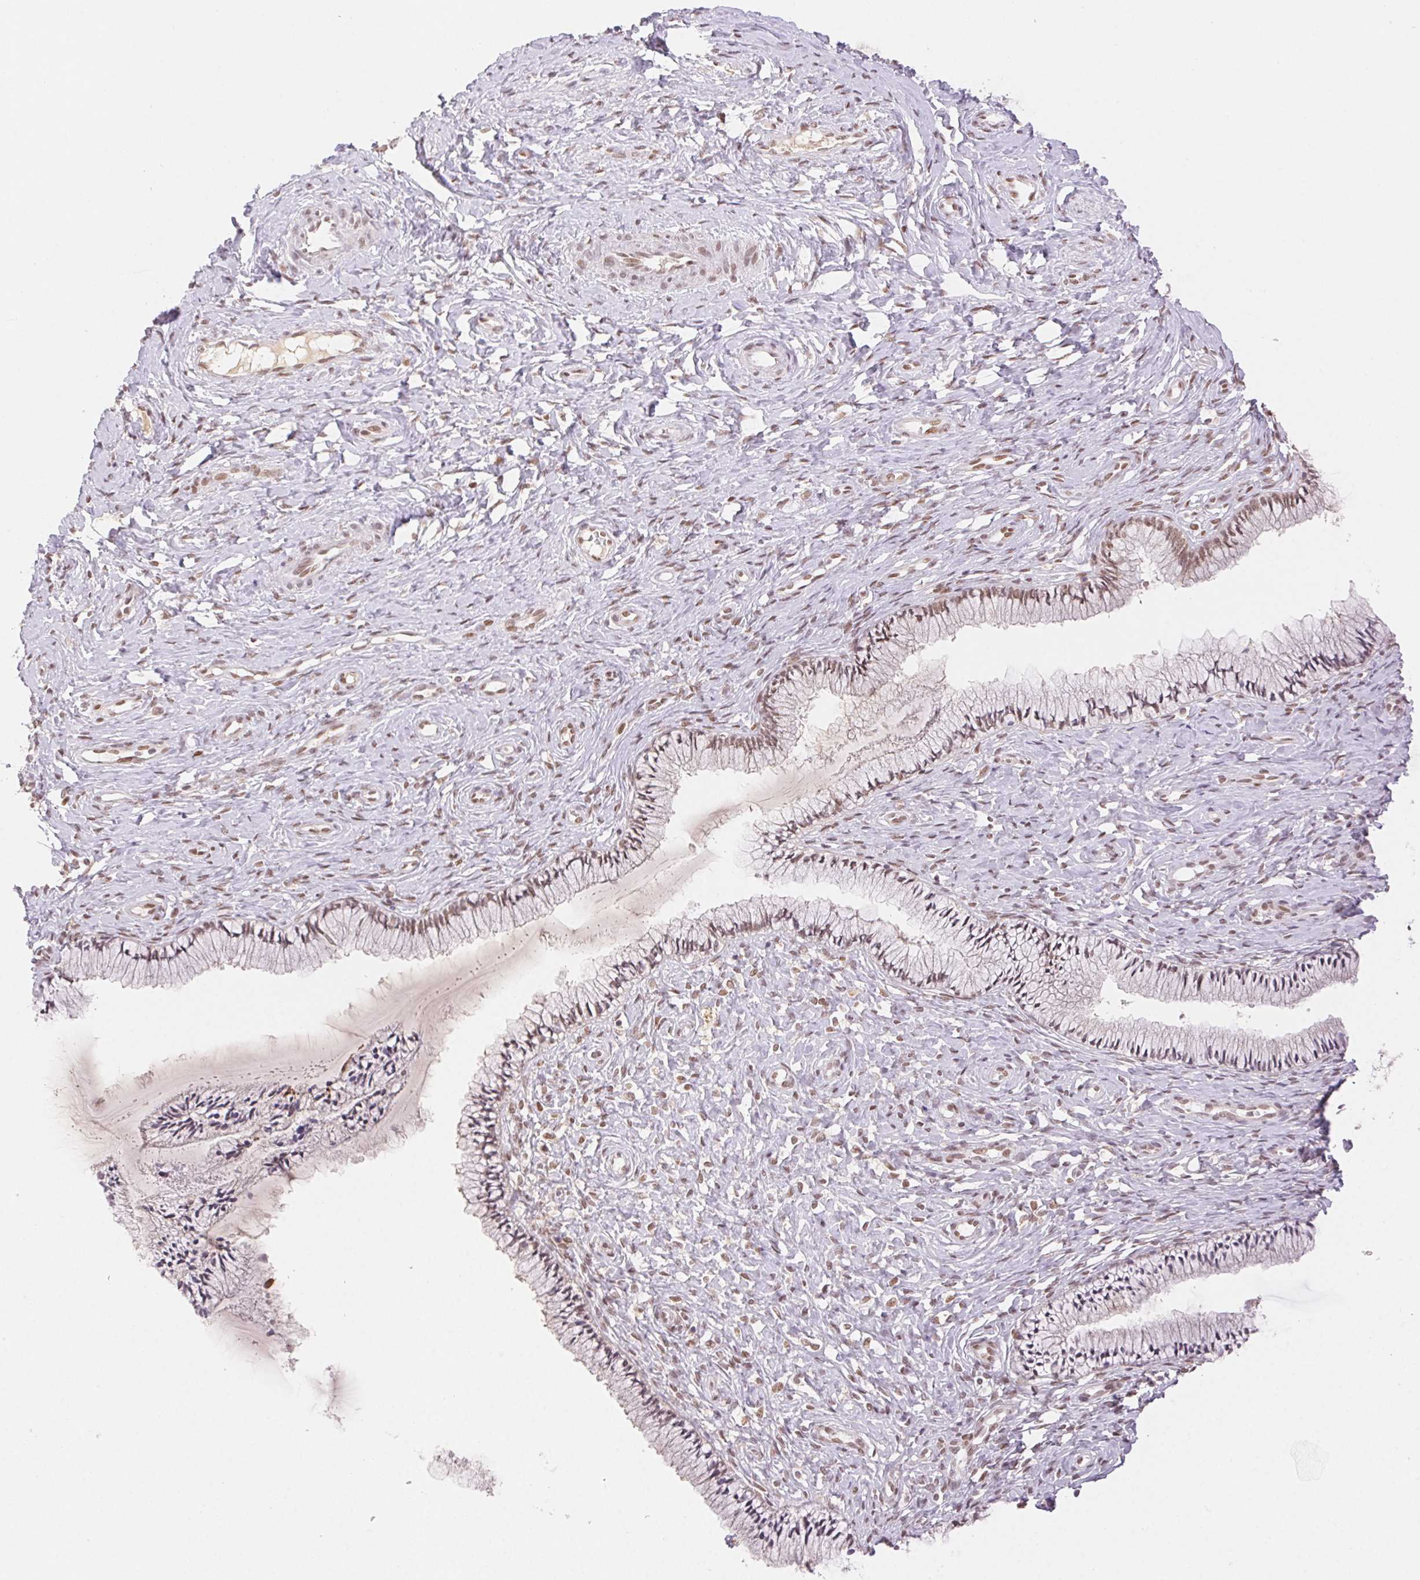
{"staining": {"intensity": "weak", "quantity": "25%-75%", "location": "nuclear"}, "tissue": "cervix", "cell_type": "Glandular cells", "image_type": "normal", "snomed": [{"axis": "morphology", "description": "Normal tissue, NOS"}, {"axis": "topography", "description": "Cervix"}], "caption": "Cervix stained with DAB IHC shows low levels of weak nuclear positivity in about 25%-75% of glandular cells. (Brightfield microscopy of DAB IHC at high magnification).", "gene": "H2AZ1", "patient": {"sex": "female", "age": 37}}